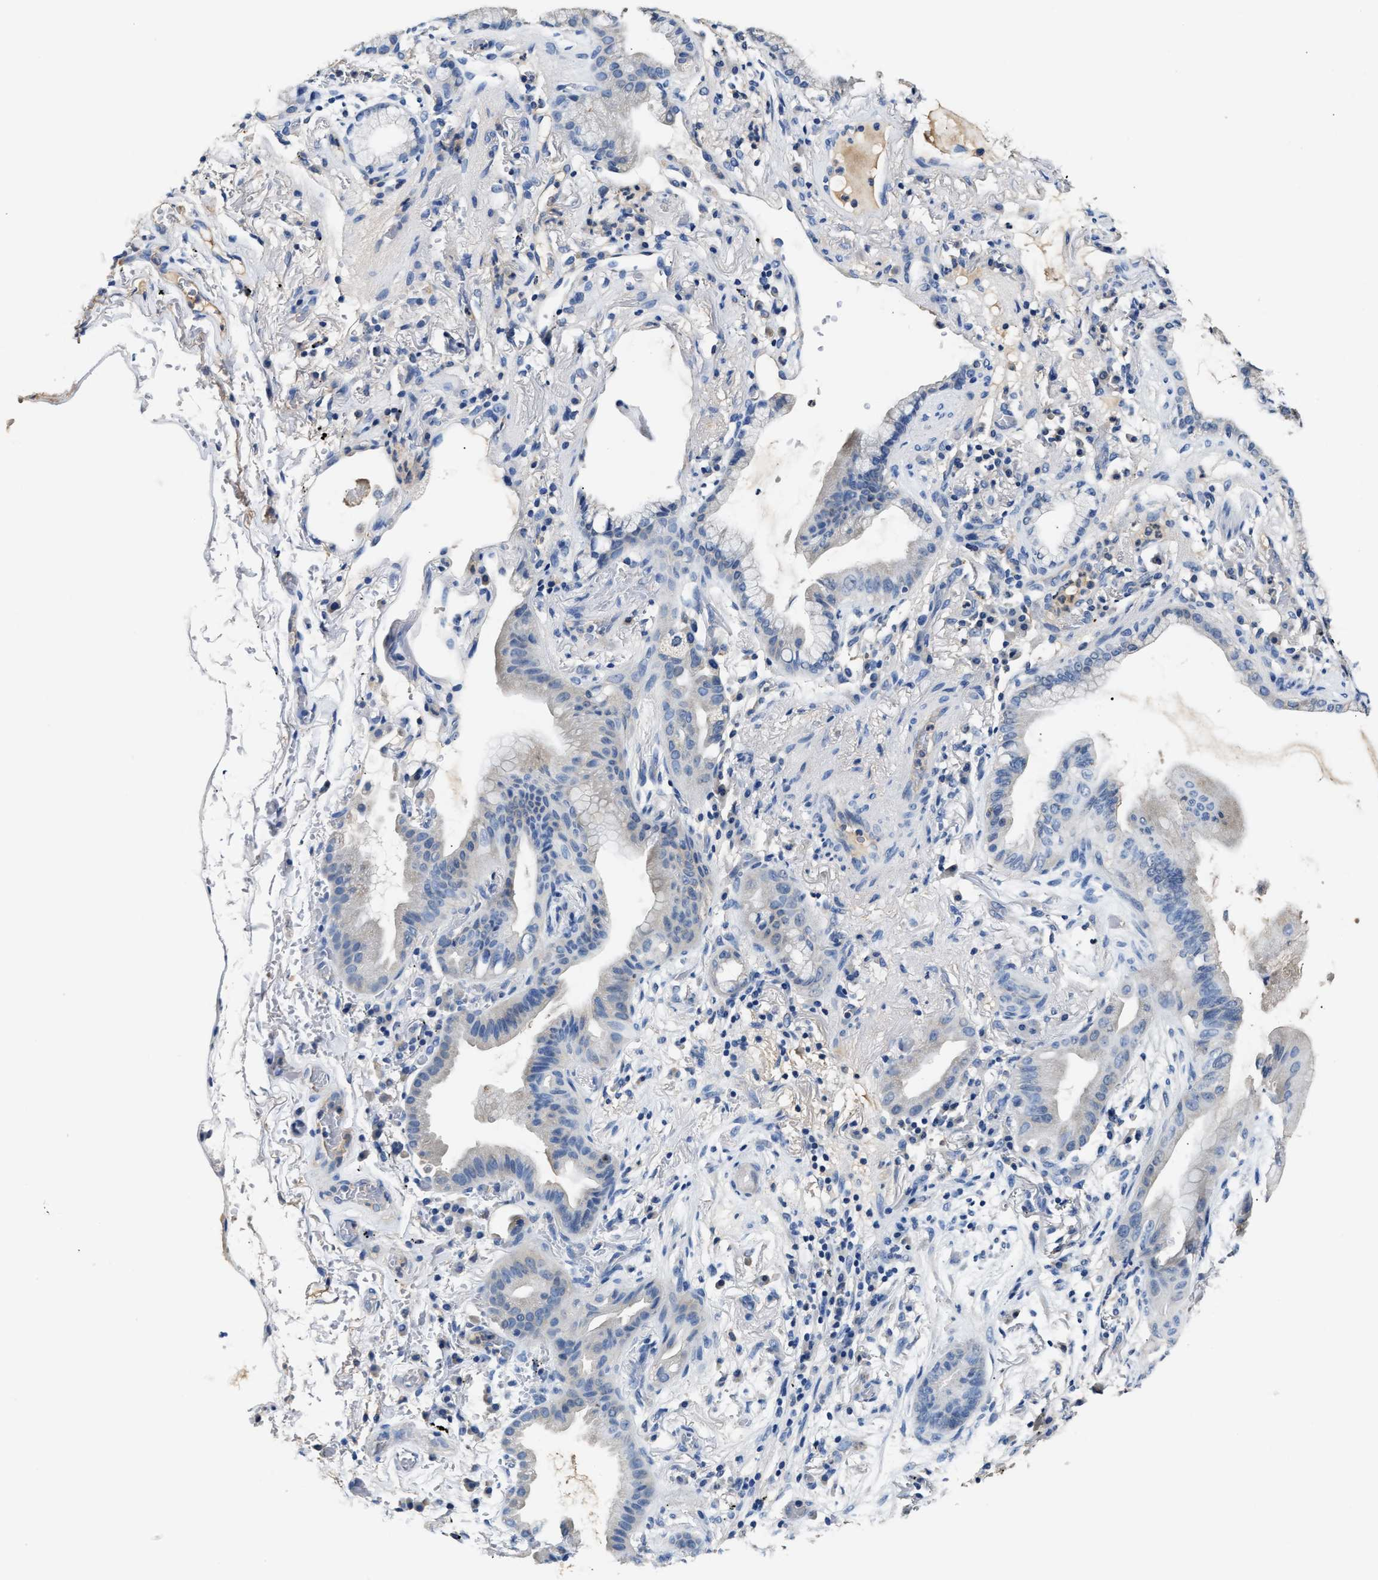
{"staining": {"intensity": "negative", "quantity": "none", "location": "none"}, "tissue": "lung cancer", "cell_type": "Tumor cells", "image_type": "cancer", "snomed": [{"axis": "morphology", "description": "Normal tissue, NOS"}, {"axis": "morphology", "description": "Adenocarcinoma, NOS"}, {"axis": "topography", "description": "Bronchus"}, {"axis": "topography", "description": "Lung"}], "caption": "Human adenocarcinoma (lung) stained for a protein using immunohistochemistry (IHC) demonstrates no staining in tumor cells.", "gene": "SLCO2B1", "patient": {"sex": "female", "age": 70}}